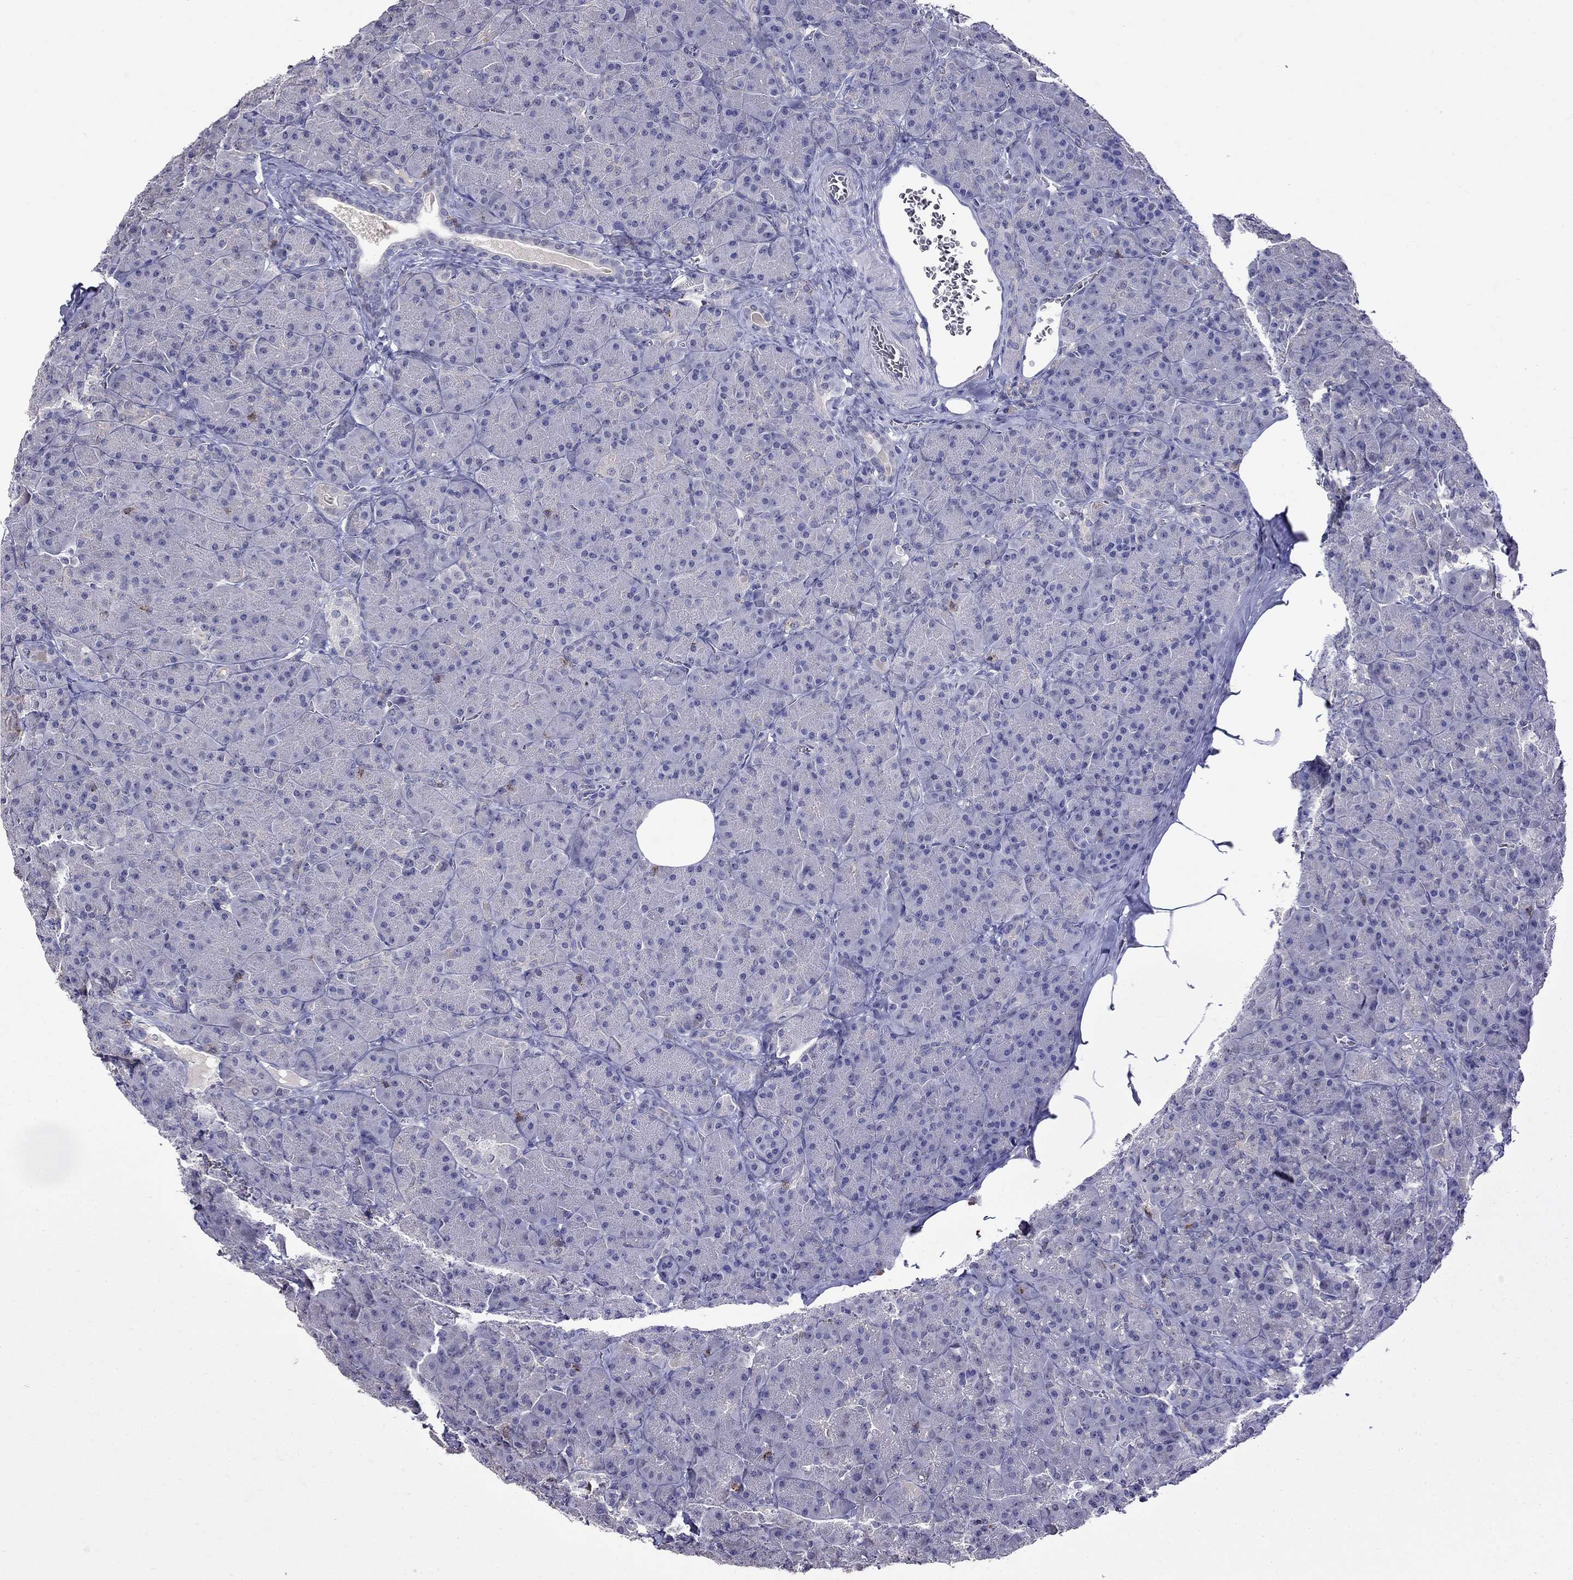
{"staining": {"intensity": "negative", "quantity": "none", "location": "none"}, "tissue": "pancreas", "cell_type": "Exocrine glandular cells", "image_type": "normal", "snomed": [{"axis": "morphology", "description": "Normal tissue, NOS"}, {"axis": "topography", "description": "Pancreas"}], "caption": "Immunohistochemical staining of benign human pancreas demonstrates no significant staining in exocrine glandular cells.", "gene": "CD8B", "patient": {"sex": "male", "age": 57}}